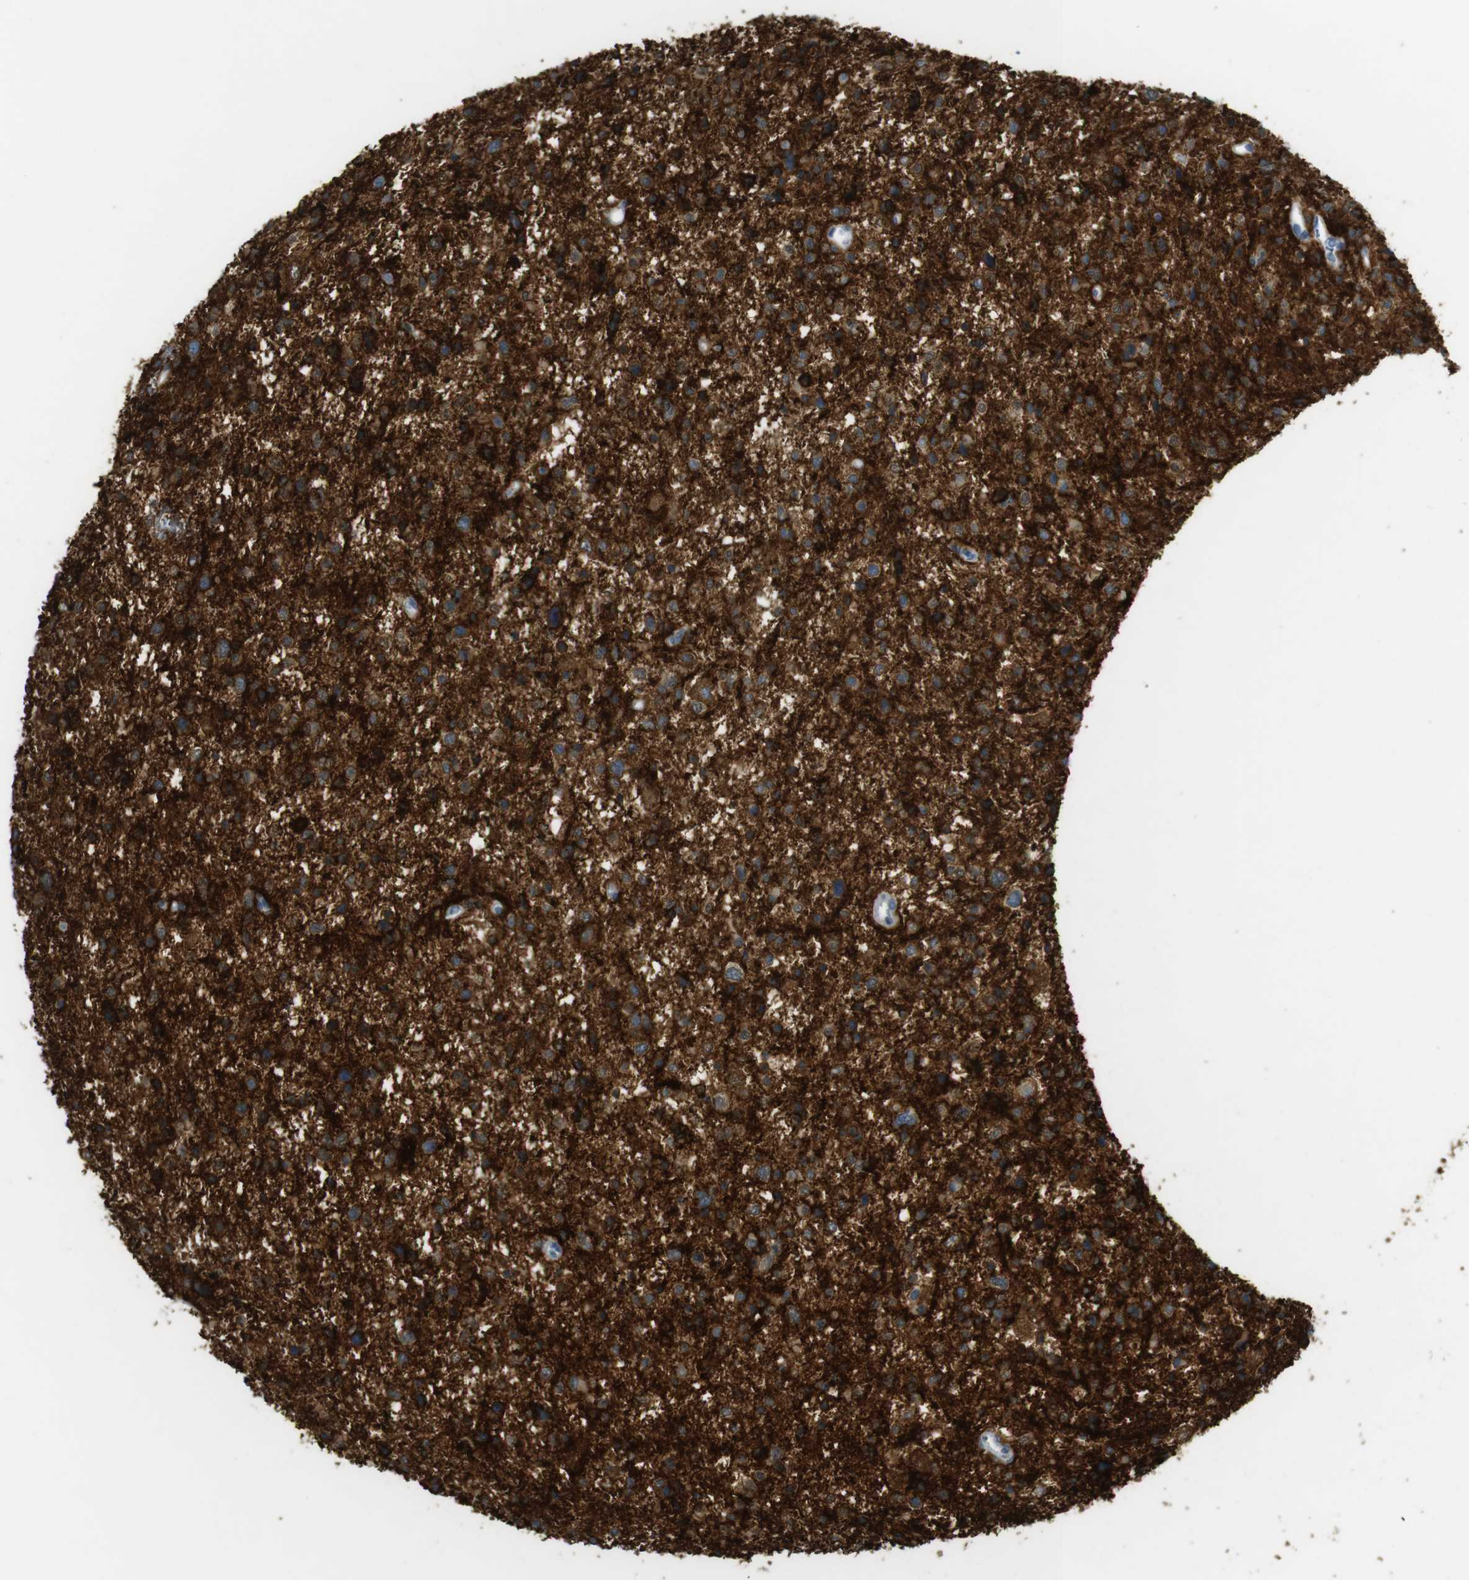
{"staining": {"intensity": "strong", "quantity": ">75%", "location": "cytoplasmic/membranous"}, "tissue": "glioma", "cell_type": "Tumor cells", "image_type": "cancer", "snomed": [{"axis": "morphology", "description": "Glioma, malignant, Low grade"}, {"axis": "topography", "description": "Brain"}], "caption": "Protein expression by immunohistochemistry shows strong cytoplasmic/membranous staining in approximately >75% of tumor cells in glioma.", "gene": "SIRPA", "patient": {"sex": "female", "age": 37}}